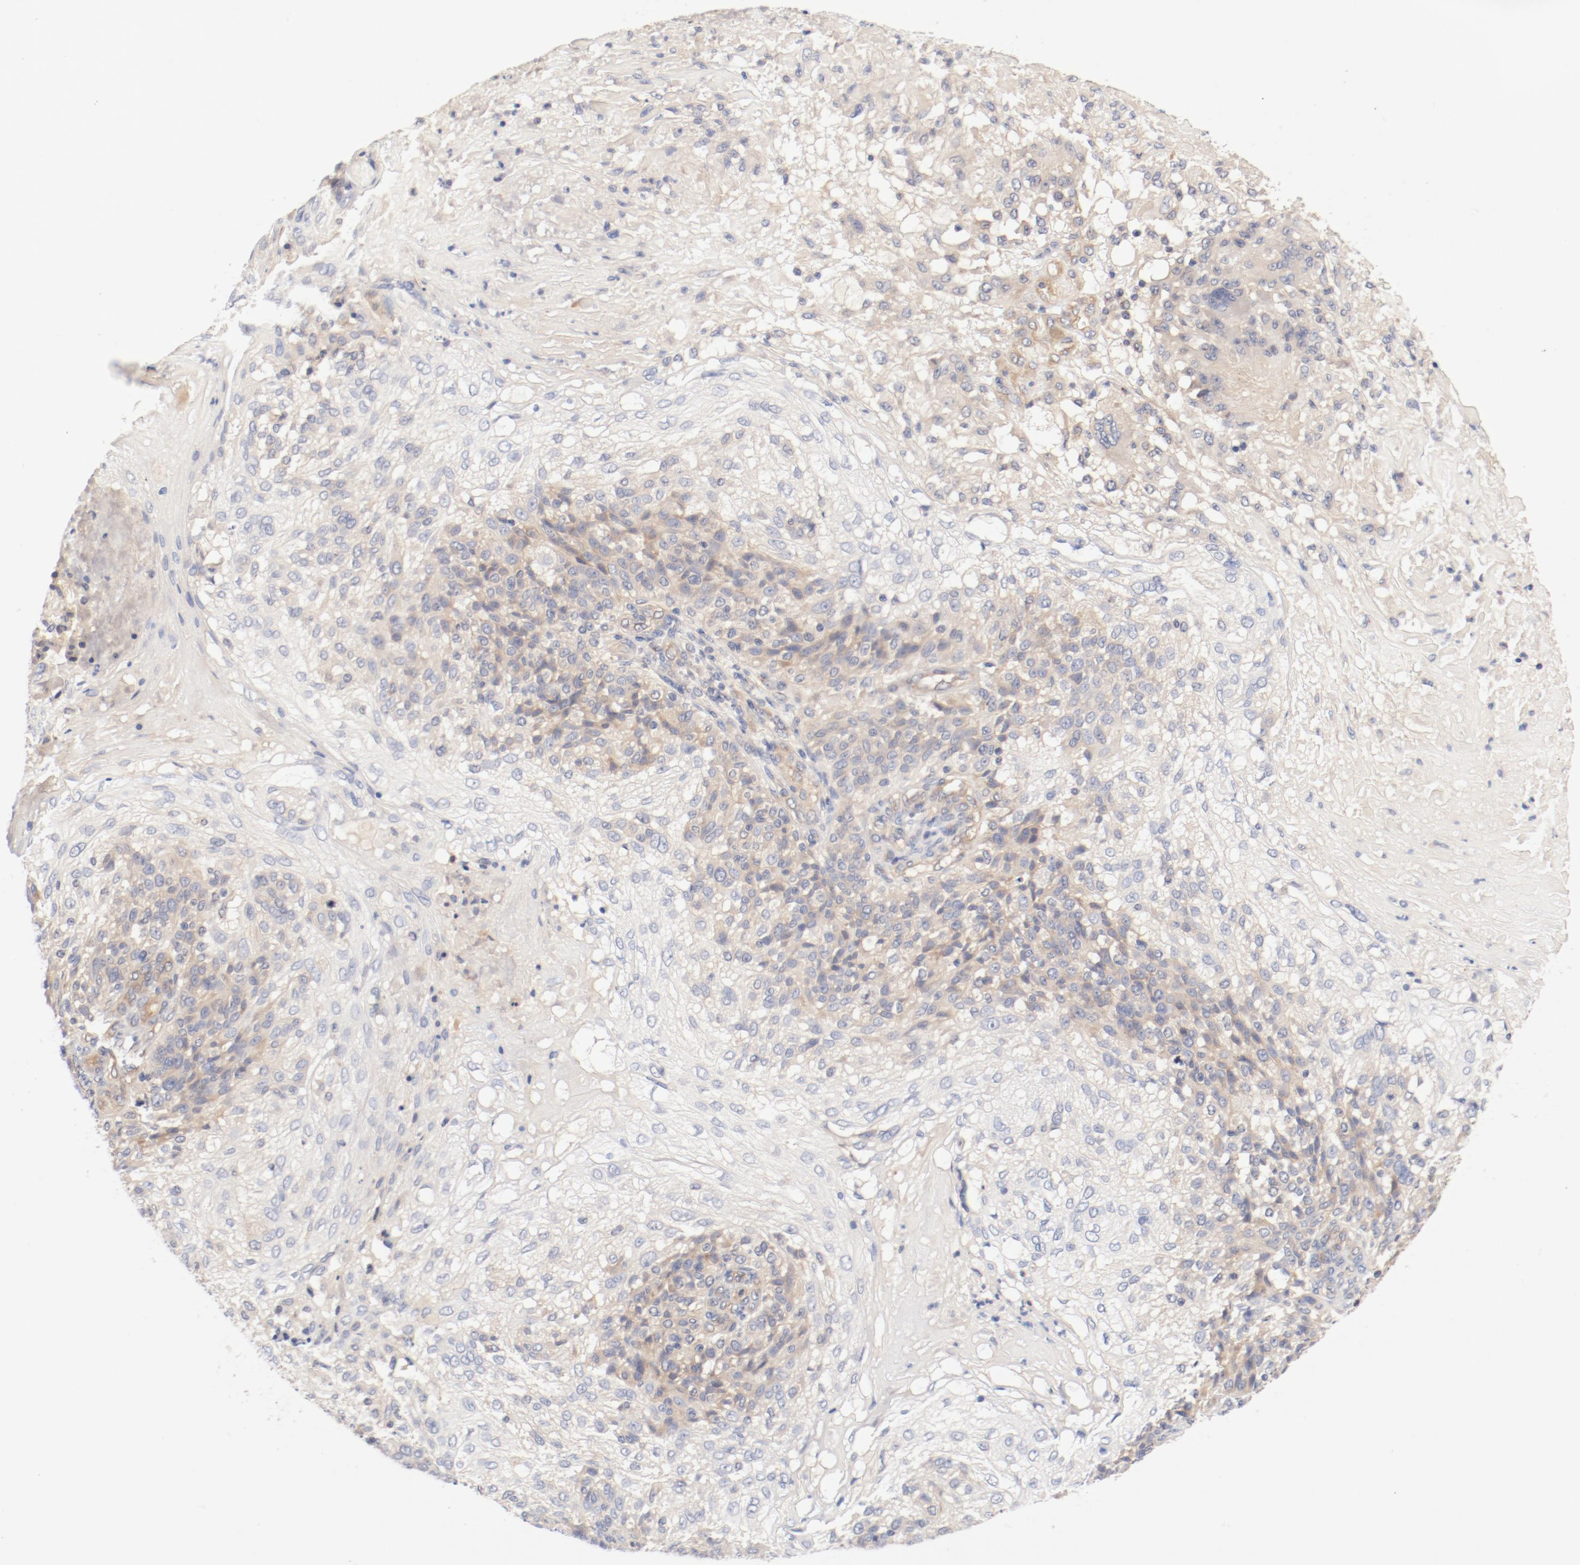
{"staining": {"intensity": "weak", "quantity": "25%-75%", "location": "cytoplasmic/membranous"}, "tissue": "skin cancer", "cell_type": "Tumor cells", "image_type": "cancer", "snomed": [{"axis": "morphology", "description": "Normal tissue, NOS"}, {"axis": "morphology", "description": "Squamous cell carcinoma, NOS"}, {"axis": "topography", "description": "Skin"}], "caption": "Immunohistochemical staining of human skin cancer reveals low levels of weak cytoplasmic/membranous expression in about 25%-75% of tumor cells.", "gene": "DYNC1H1", "patient": {"sex": "female", "age": 83}}